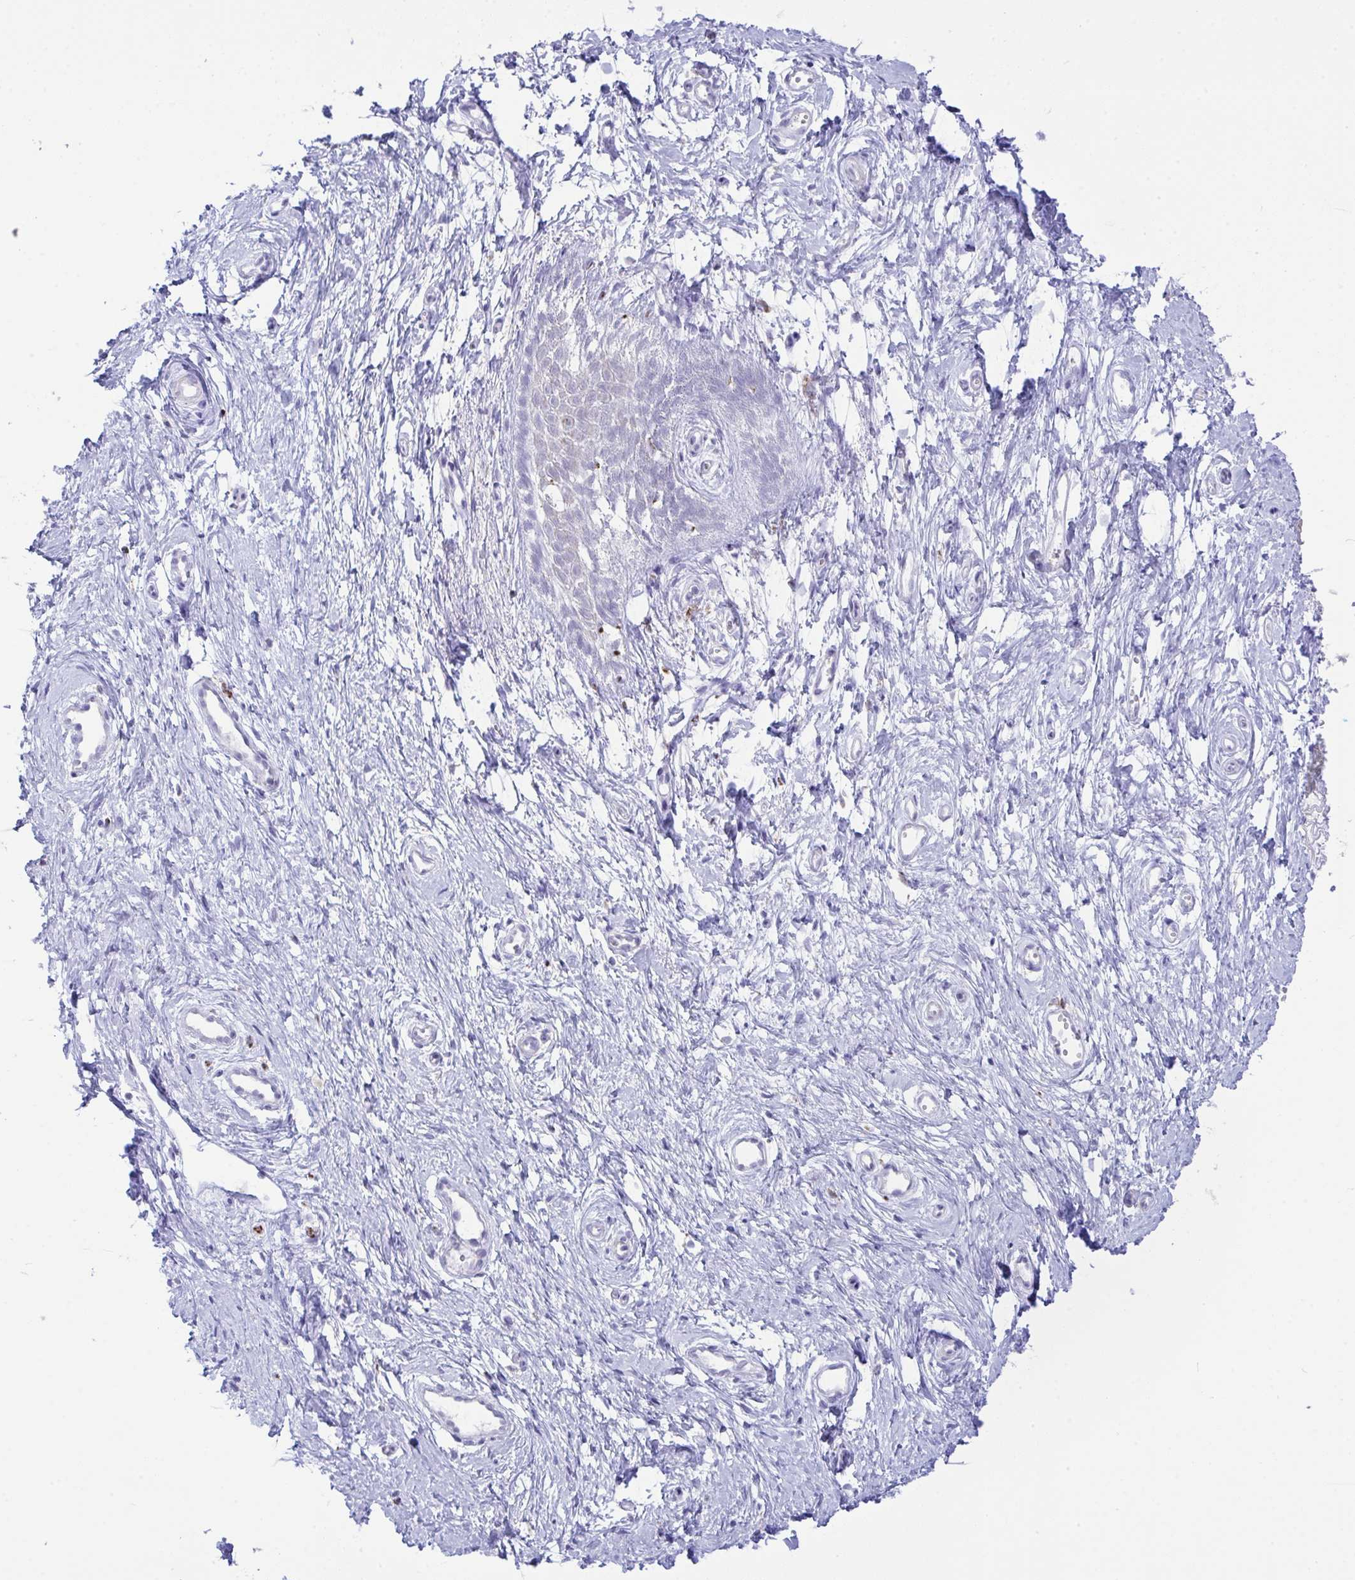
{"staining": {"intensity": "negative", "quantity": "none", "location": "none"}, "tissue": "vagina", "cell_type": "Squamous epithelial cells", "image_type": "normal", "snomed": [{"axis": "morphology", "description": "Normal tissue, NOS"}, {"axis": "topography", "description": "Vagina"}], "caption": "DAB (3,3'-diaminobenzidine) immunohistochemical staining of normal human vagina displays no significant positivity in squamous epithelial cells.", "gene": "PLA2G12B", "patient": {"sex": "female", "age": 38}}